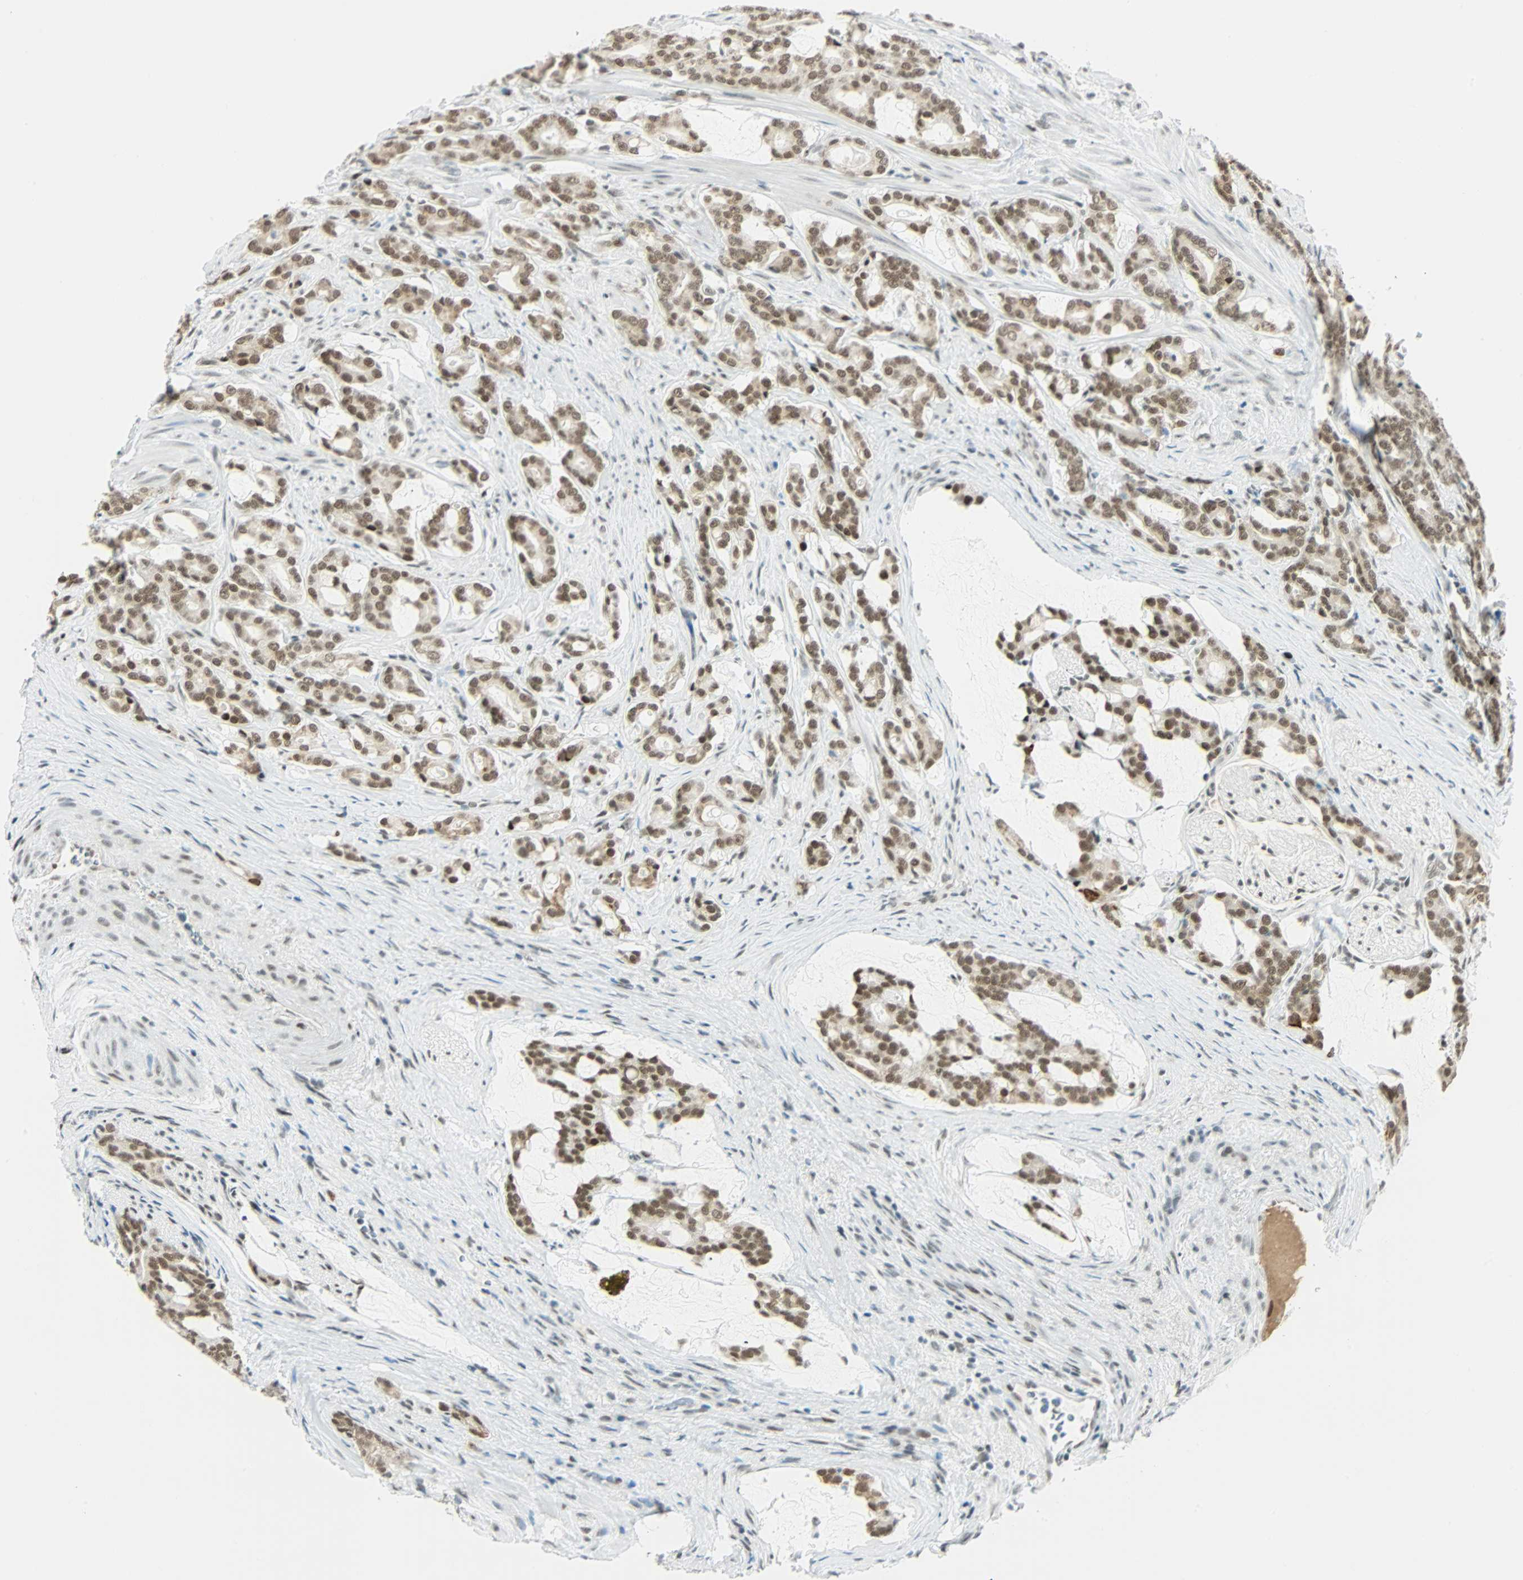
{"staining": {"intensity": "moderate", "quantity": ">75%", "location": "nuclear"}, "tissue": "prostate cancer", "cell_type": "Tumor cells", "image_type": "cancer", "snomed": [{"axis": "morphology", "description": "Adenocarcinoma, Low grade"}, {"axis": "topography", "description": "Prostate"}], "caption": "Tumor cells show moderate nuclear expression in about >75% of cells in prostate adenocarcinoma (low-grade).", "gene": "NELFE", "patient": {"sex": "male", "age": 58}}